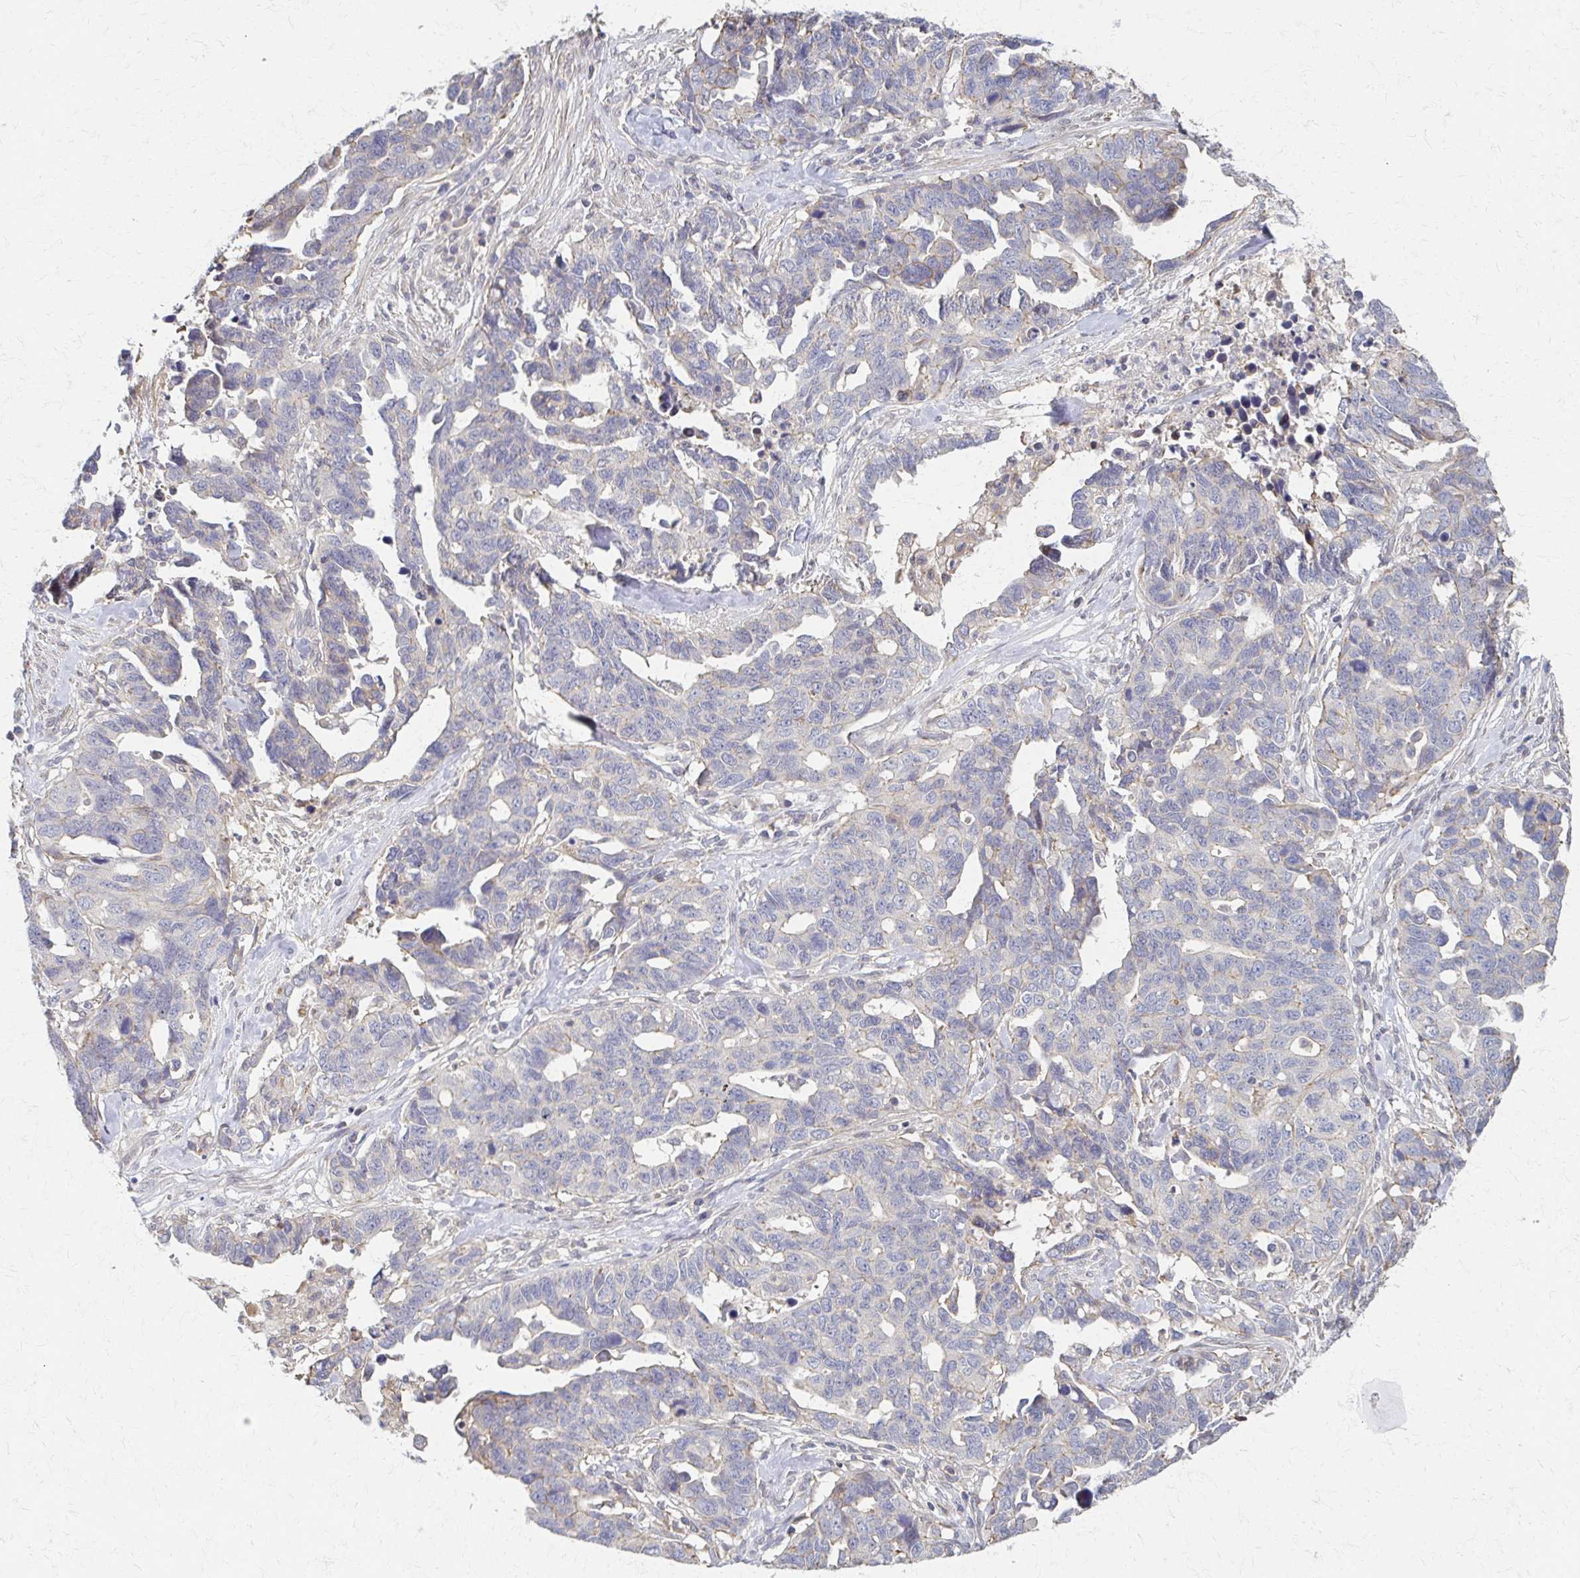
{"staining": {"intensity": "negative", "quantity": "none", "location": "none"}, "tissue": "ovarian cancer", "cell_type": "Tumor cells", "image_type": "cancer", "snomed": [{"axis": "morphology", "description": "Cystadenocarcinoma, serous, NOS"}, {"axis": "topography", "description": "Ovary"}], "caption": "A histopathology image of ovarian cancer (serous cystadenocarcinoma) stained for a protein exhibits no brown staining in tumor cells.", "gene": "EOLA2", "patient": {"sex": "female", "age": 69}}